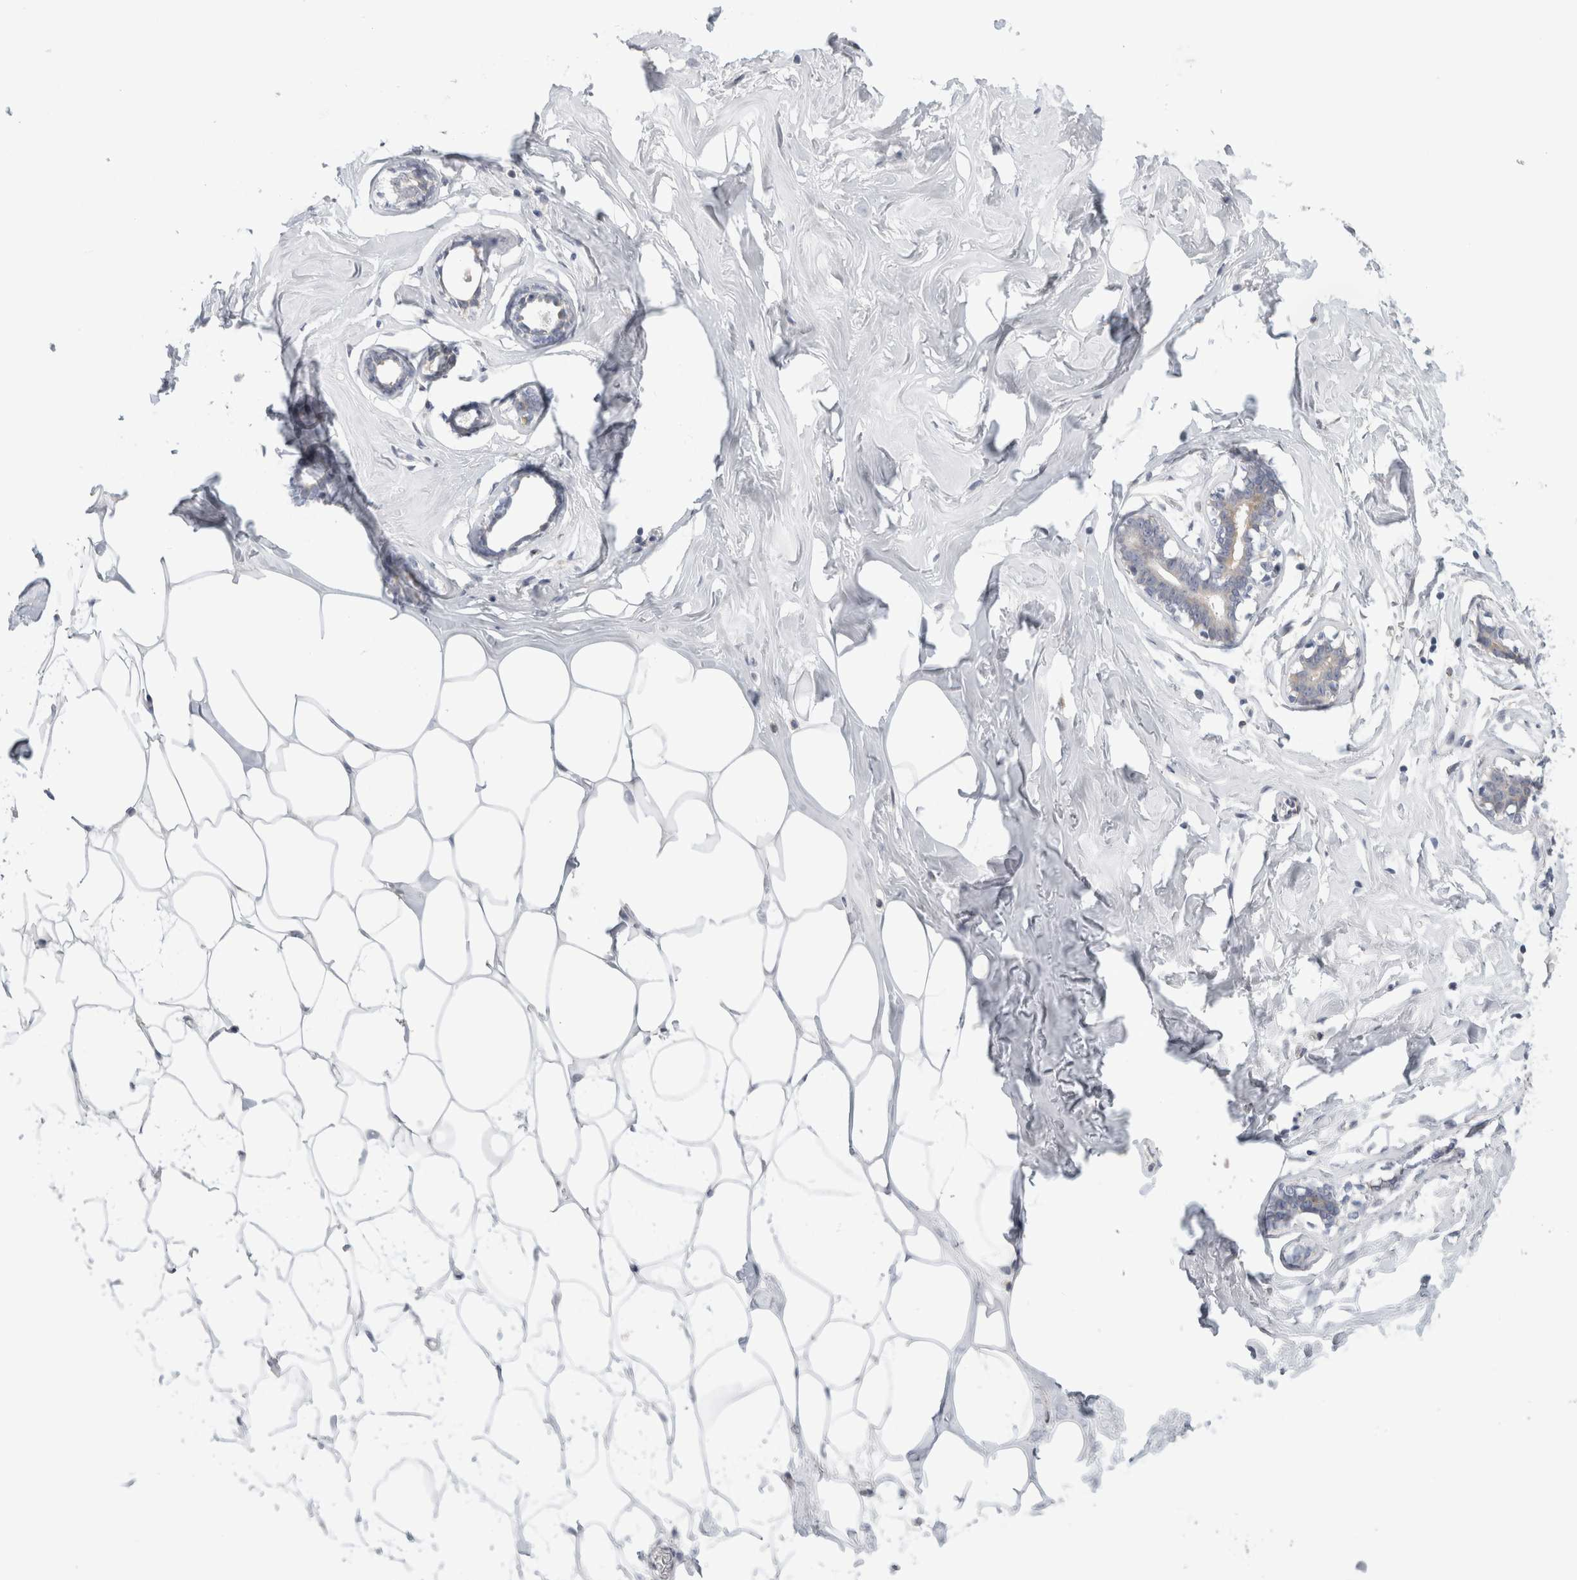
{"staining": {"intensity": "negative", "quantity": "none", "location": "none"}, "tissue": "adipose tissue", "cell_type": "Adipocytes", "image_type": "normal", "snomed": [{"axis": "morphology", "description": "Normal tissue, NOS"}, {"axis": "morphology", "description": "Fibrosis, NOS"}, {"axis": "topography", "description": "Breast"}, {"axis": "topography", "description": "Adipose tissue"}], "caption": "Immunohistochemistry of normal adipose tissue displays no positivity in adipocytes.", "gene": "SYTL5", "patient": {"sex": "female", "age": 39}}